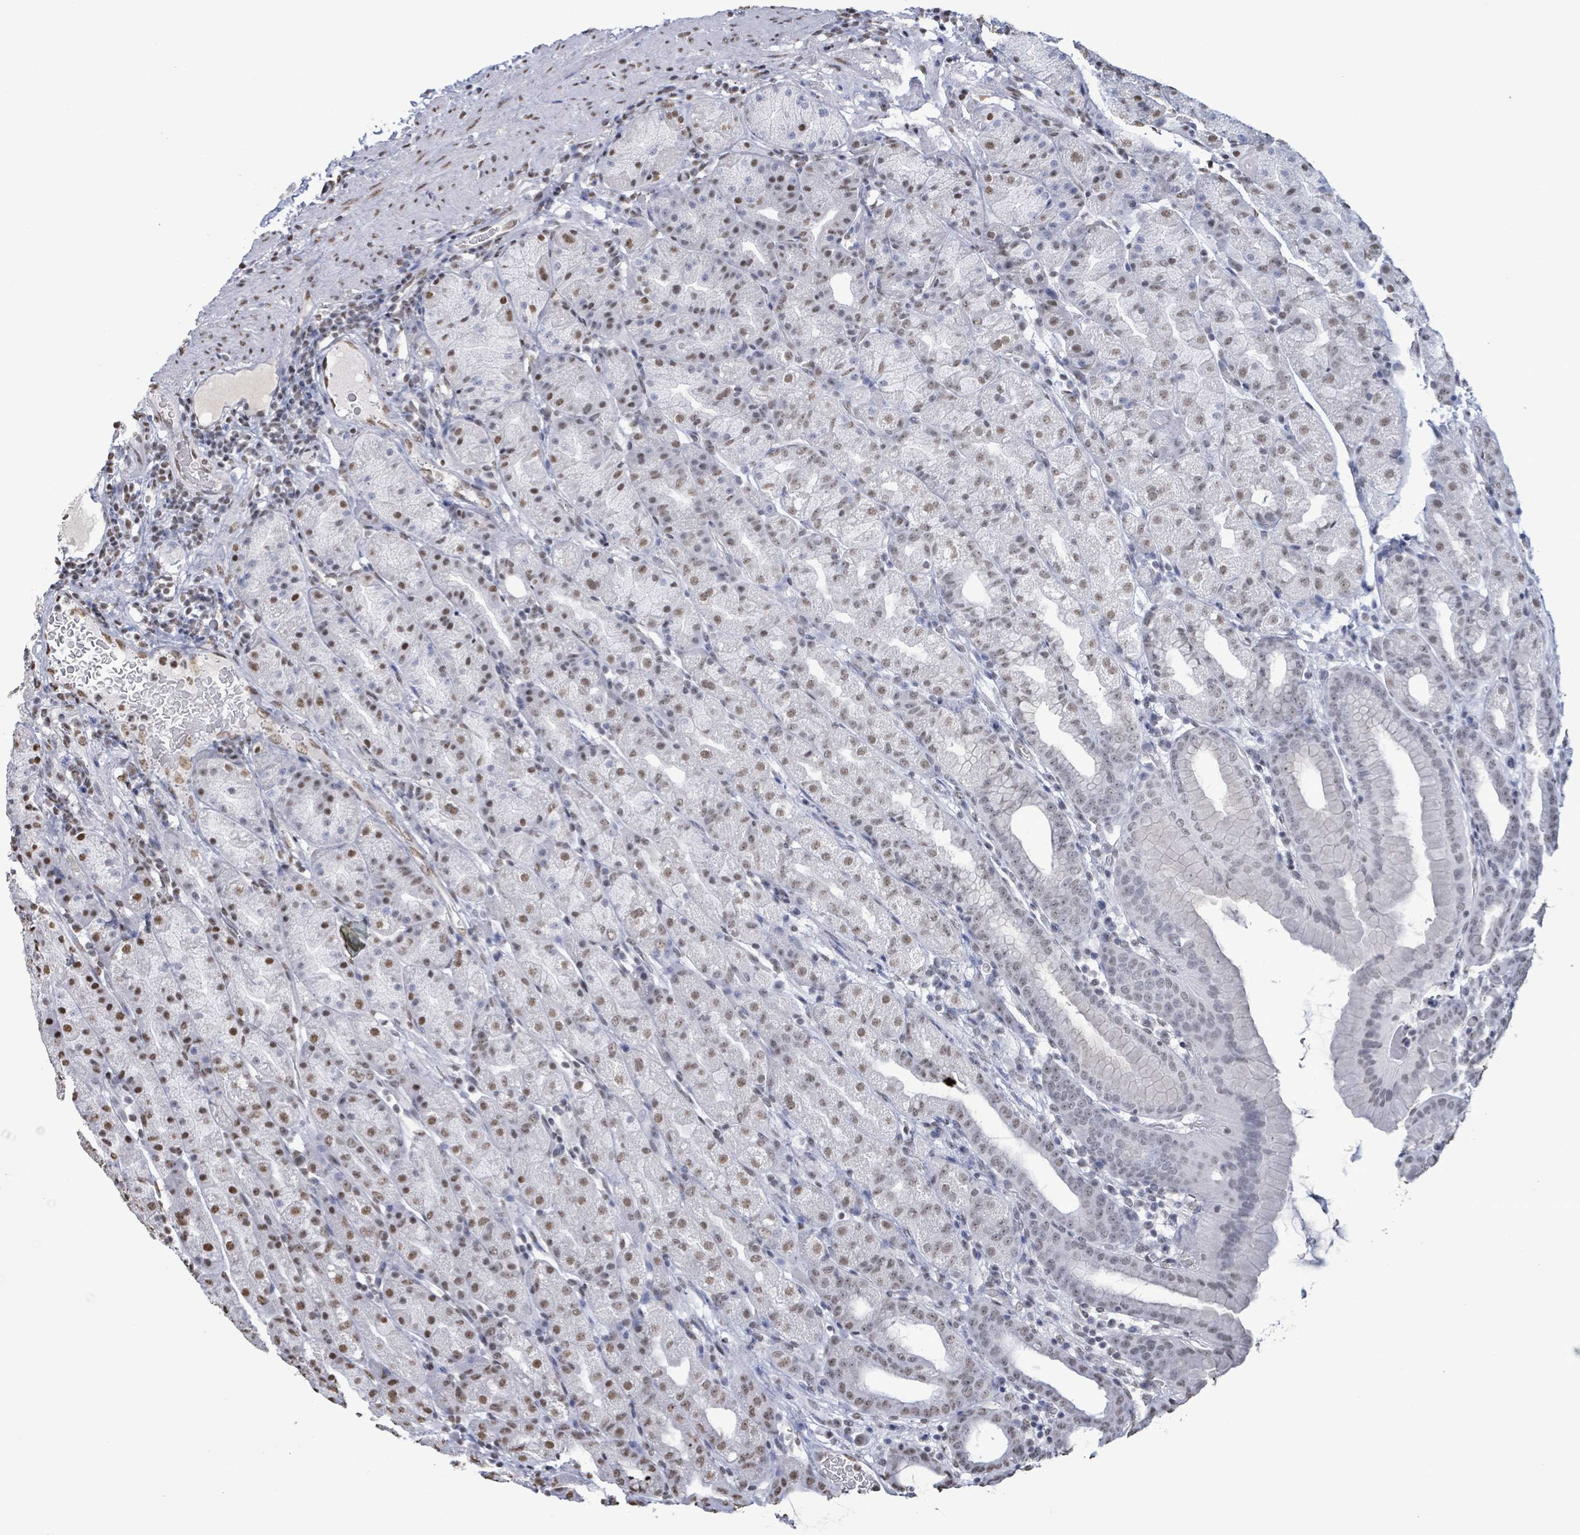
{"staining": {"intensity": "weak", "quantity": "25%-75%", "location": "nuclear"}, "tissue": "stomach", "cell_type": "Glandular cells", "image_type": "normal", "snomed": [{"axis": "morphology", "description": "Normal tissue, NOS"}, {"axis": "topography", "description": "Stomach, upper"}, {"axis": "topography", "description": "Stomach"}], "caption": "Protein staining by immunohistochemistry (IHC) reveals weak nuclear positivity in about 25%-75% of glandular cells in unremarkable stomach. Using DAB (brown) and hematoxylin (blue) stains, captured at high magnification using brightfield microscopy.", "gene": "SAMD14", "patient": {"sex": "male", "age": 68}}